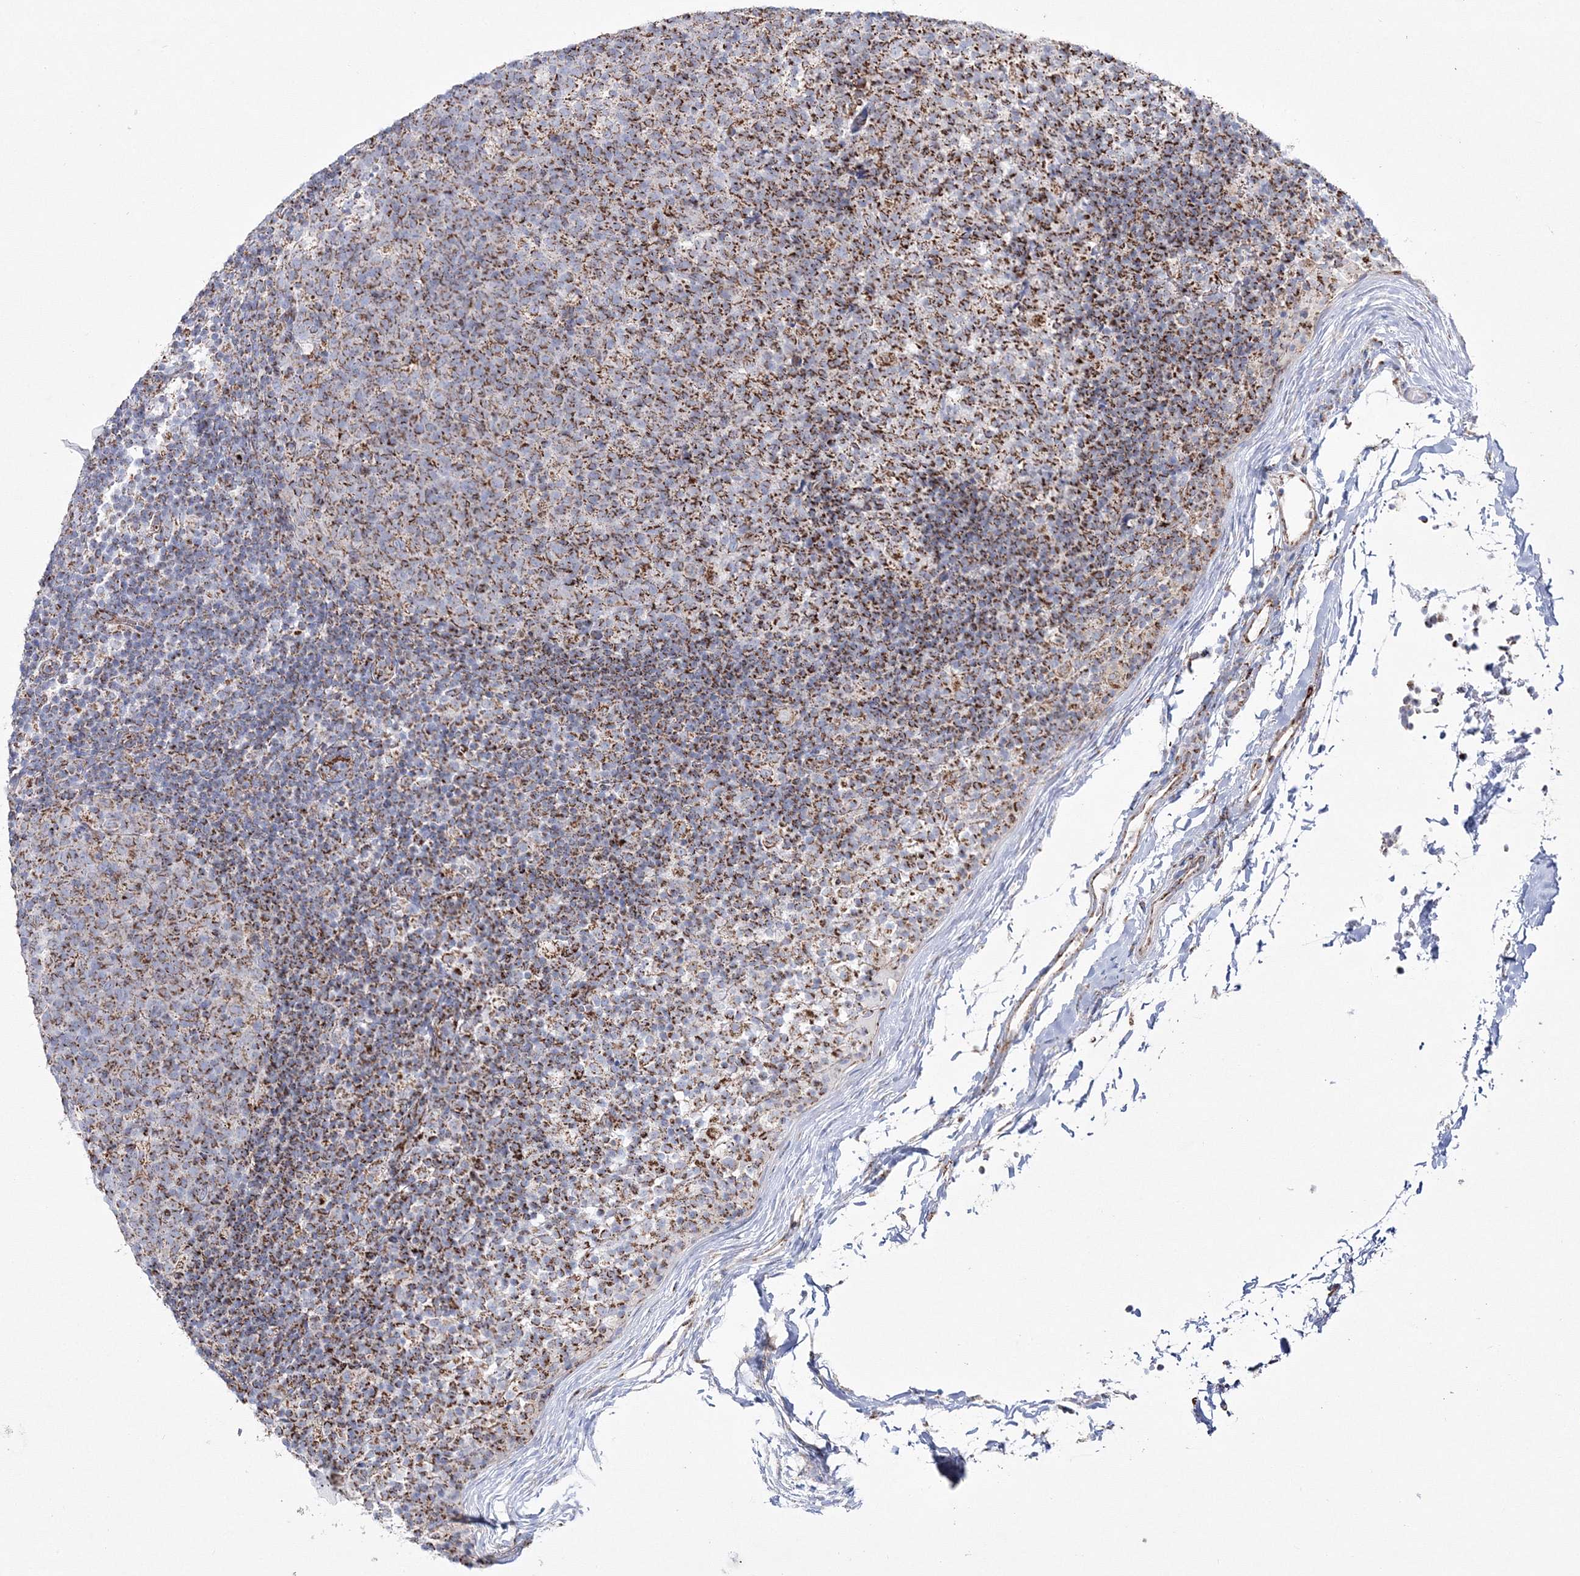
{"staining": {"intensity": "strong", "quantity": "25%-75%", "location": "cytoplasmic/membranous"}, "tissue": "lymph node", "cell_type": "Germinal center cells", "image_type": "normal", "snomed": [{"axis": "morphology", "description": "Normal tissue, NOS"}, {"axis": "morphology", "description": "Inflammation, NOS"}, {"axis": "topography", "description": "Lymph node"}], "caption": "Immunohistochemical staining of benign lymph node reveals 25%-75% levels of strong cytoplasmic/membranous protein positivity in approximately 25%-75% of germinal center cells.", "gene": "HIBCH", "patient": {"sex": "male", "age": 55}}